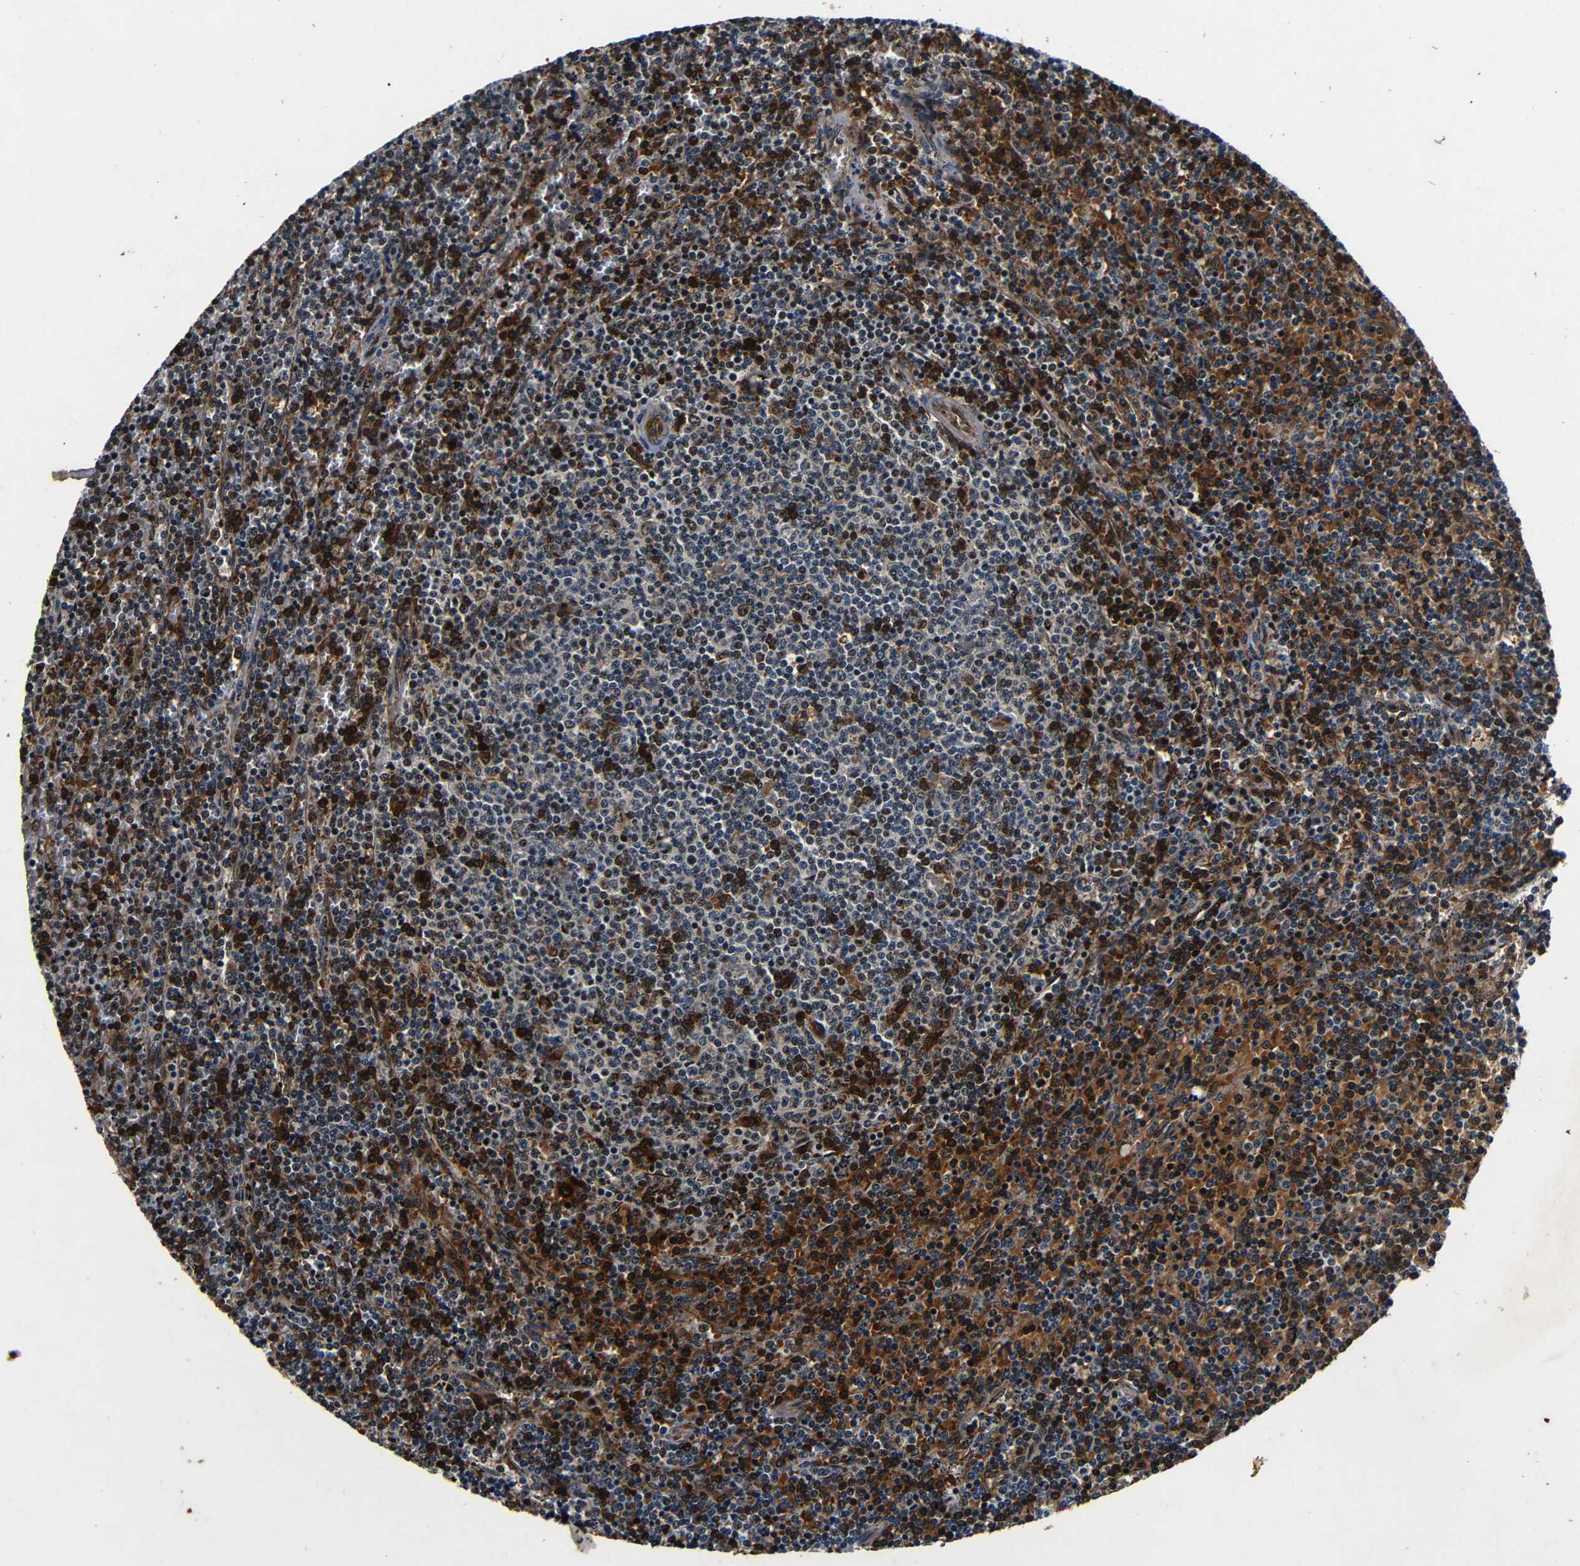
{"staining": {"intensity": "strong", "quantity": "25%-75%", "location": "cytoplasmic/membranous,nuclear"}, "tissue": "lymphoma", "cell_type": "Tumor cells", "image_type": "cancer", "snomed": [{"axis": "morphology", "description": "Malignant lymphoma, non-Hodgkin's type, Low grade"}, {"axis": "topography", "description": "Spleen"}], "caption": "DAB (3,3'-diaminobenzidine) immunohistochemical staining of human low-grade malignant lymphoma, non-Hodgkin's type shows strong cytoplasmic/membranous and nuclear protein positivity in approximately 25%-75% of tumor cells.", "gene": "FOXD4", "patient": {"sex": "female", "age": 50}}